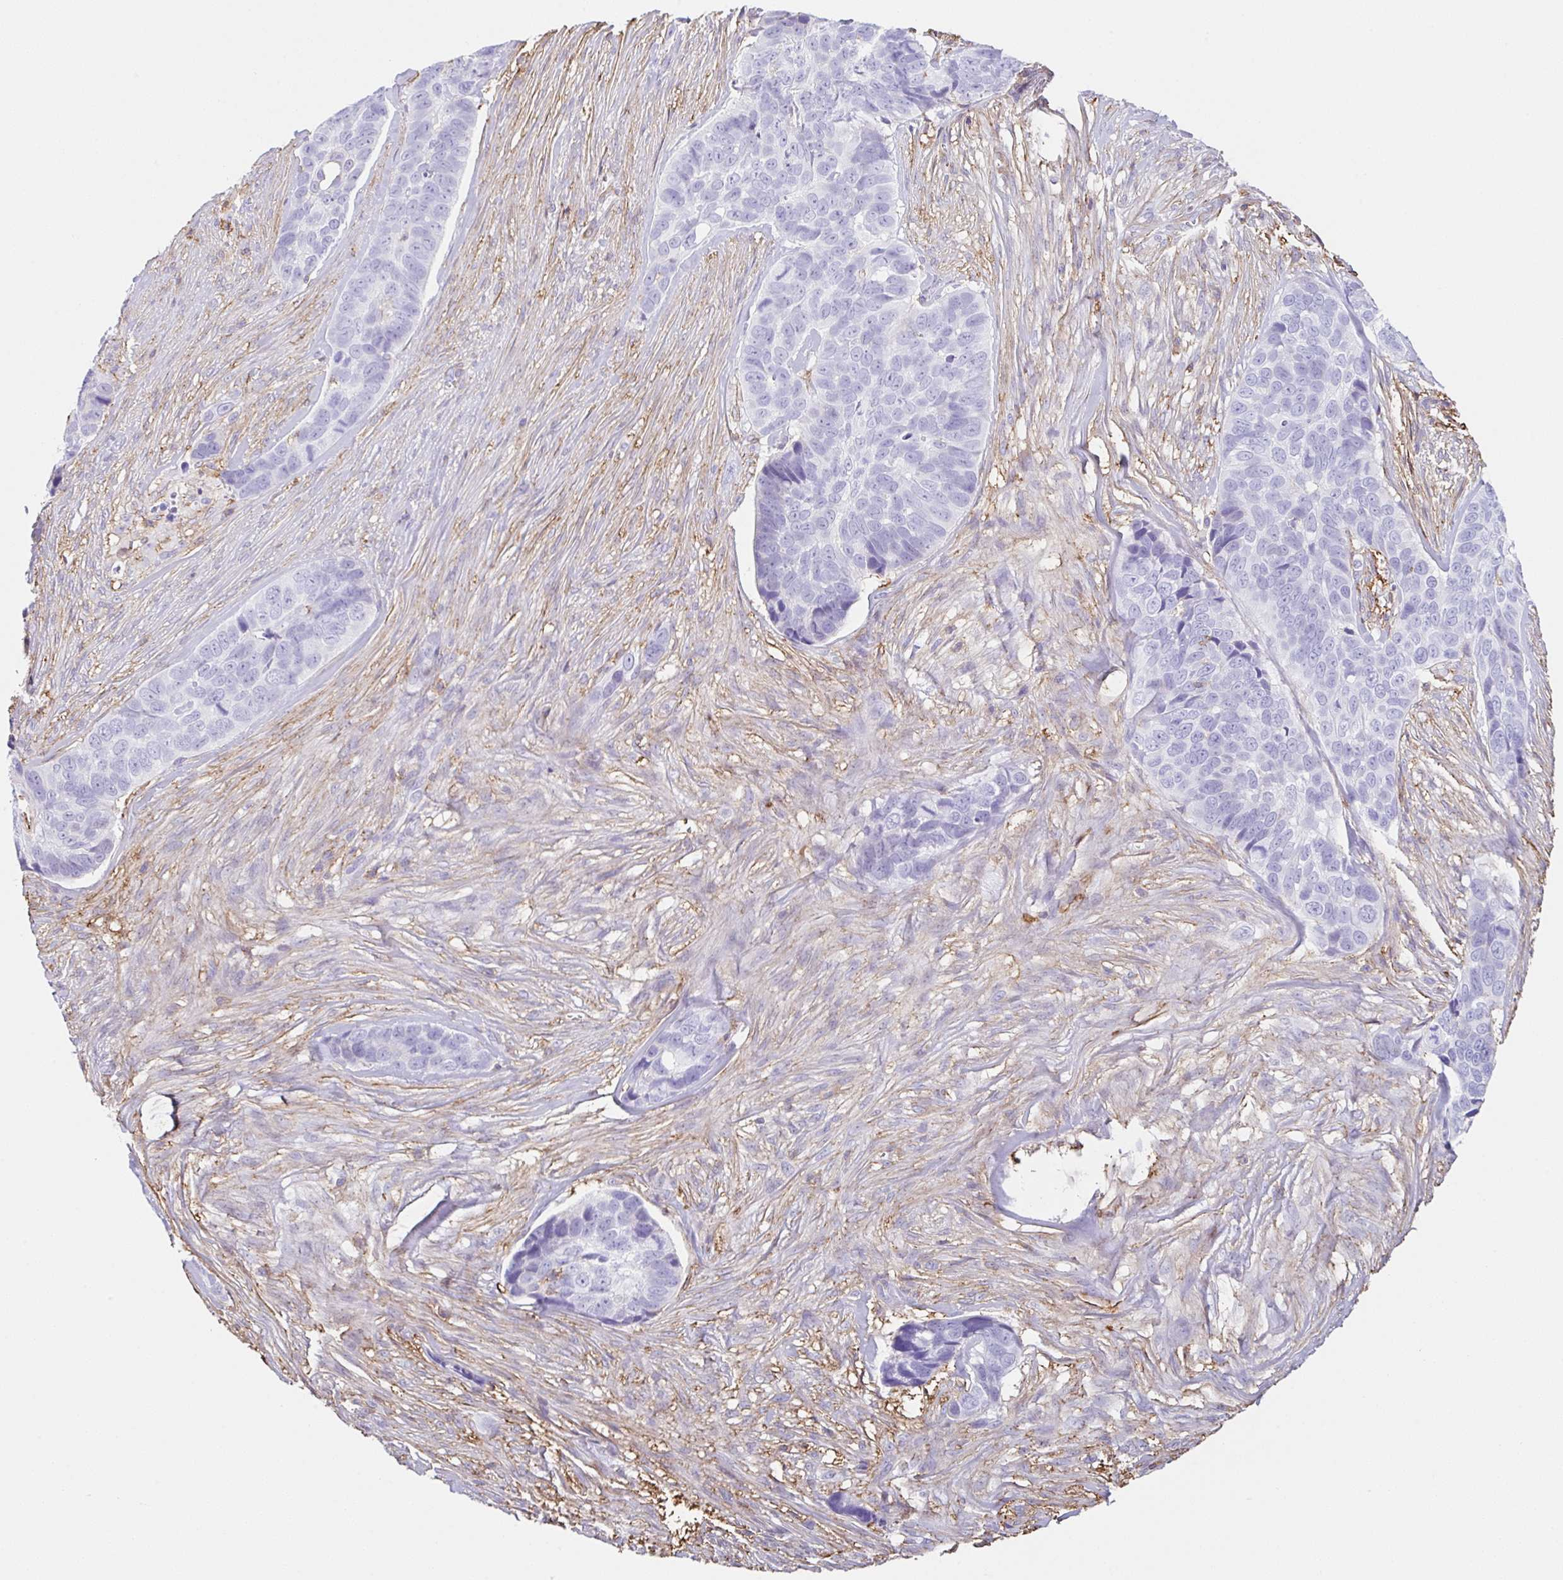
{"staining": {"intensity": "negative", "quantity": "none", "location": "none"}, "tissue": "skin cancer", "cell_type": "Tumor cells", "image_type": "cancer", "snomed": [{"axis": "morphology", "description": "Basal cell carcinoma"}, {"axis": "topography", "description": "Skin"}], "caption": "Immunohistochemical staining of human skin cancer (basal cell carcinoma) reveals no significant expression in tumor cells.", "gene": "MTTP", "patient": {"sex": "female", "age": 82}}